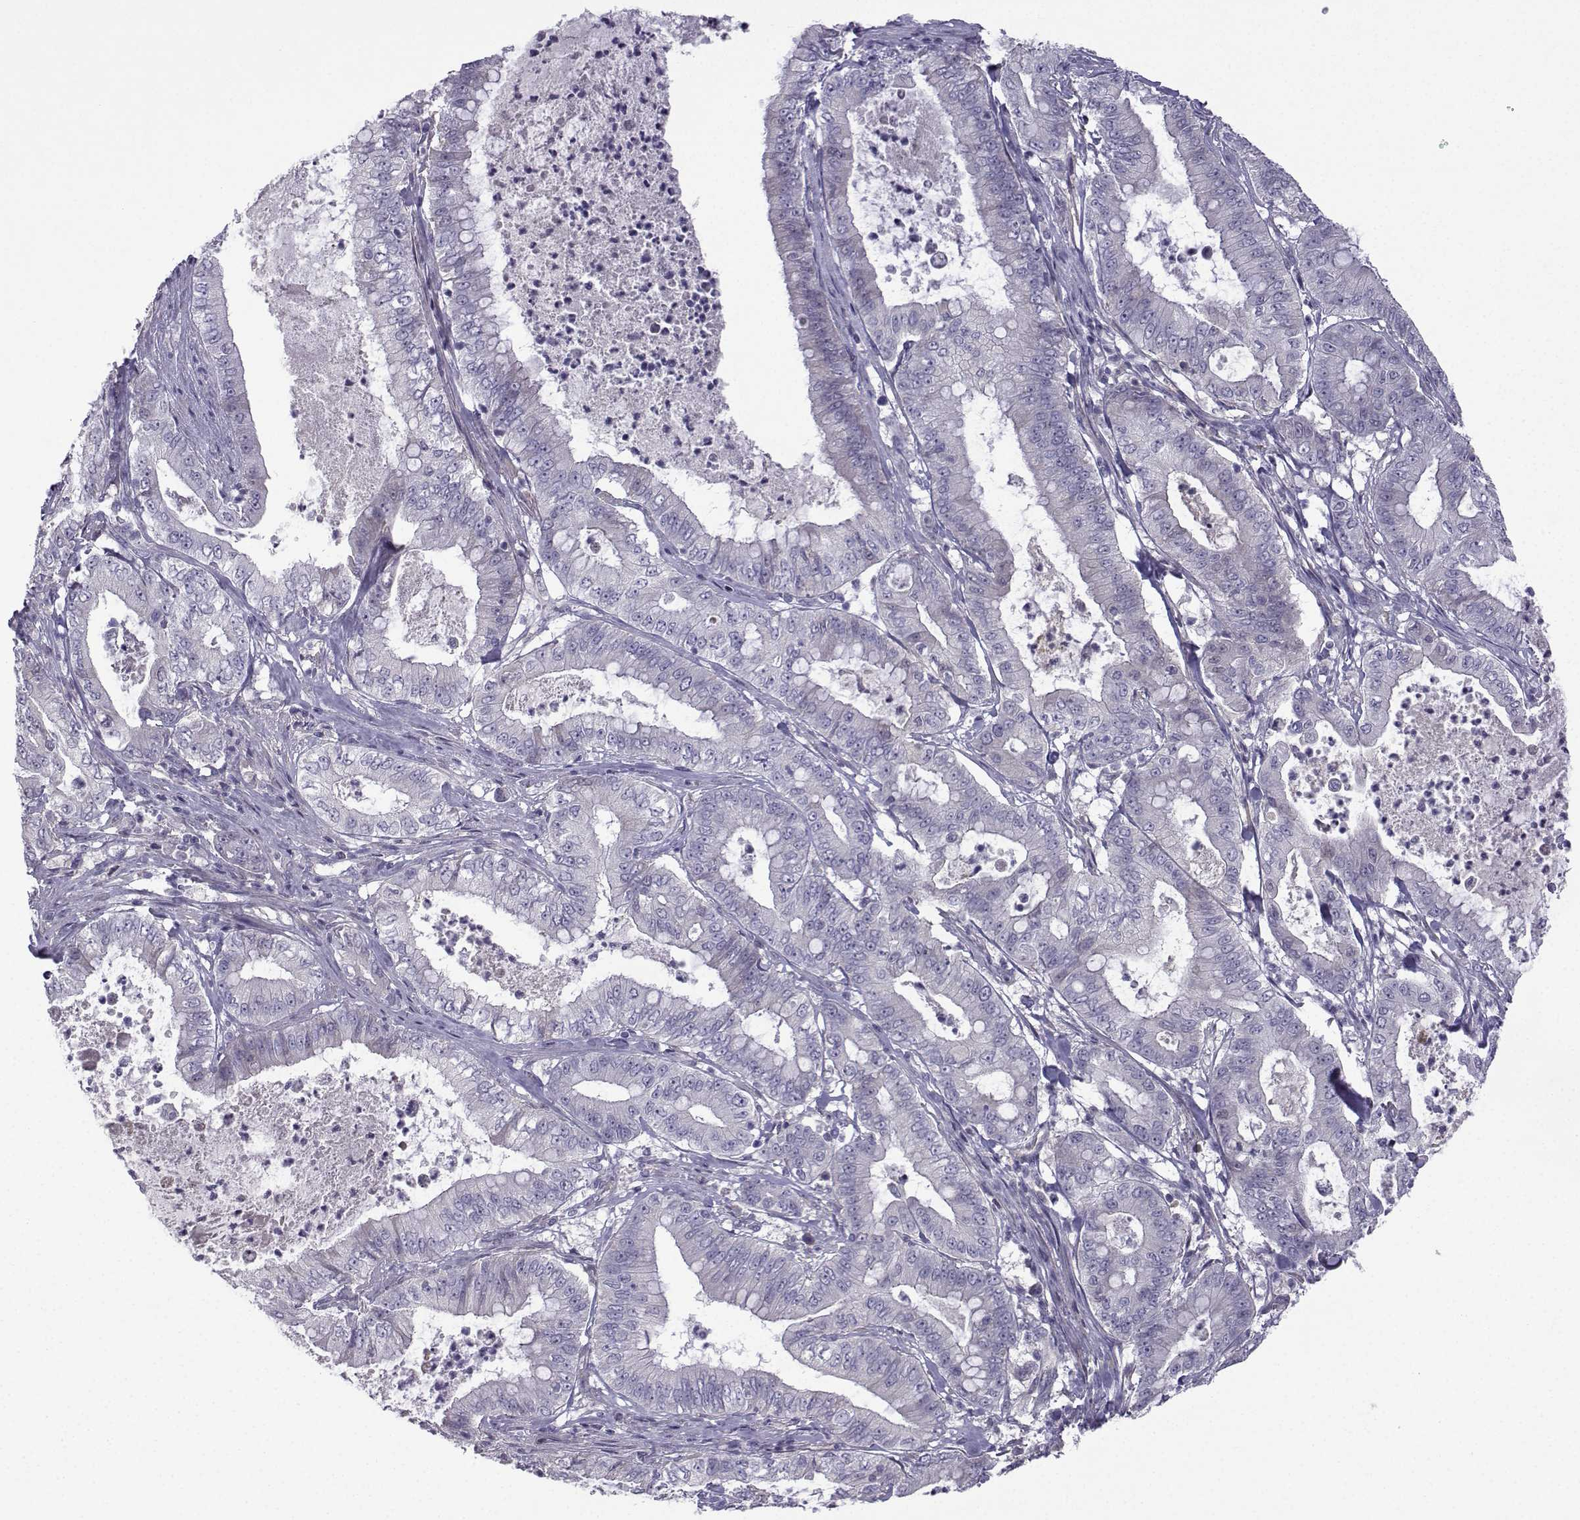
{"staining": {"intensity": "negative", "quantity": "none", "location": "none"}, "tissue": "pancreatic cancer", "cell_type": "Tumor cells", "image_type": "cancer", "snomed": [{"axis": "morphology", "description": "Adenocarcinoma, NOS"}, {"axis": "topography", "description": "Pancreas"}], "caption": "A micrograph of human pancreatic cancer (adenocarcinoma) is negative for staining in tumor cells.", "gene": "SPACA7", "patient": {"sex": "male", "age": 71}}